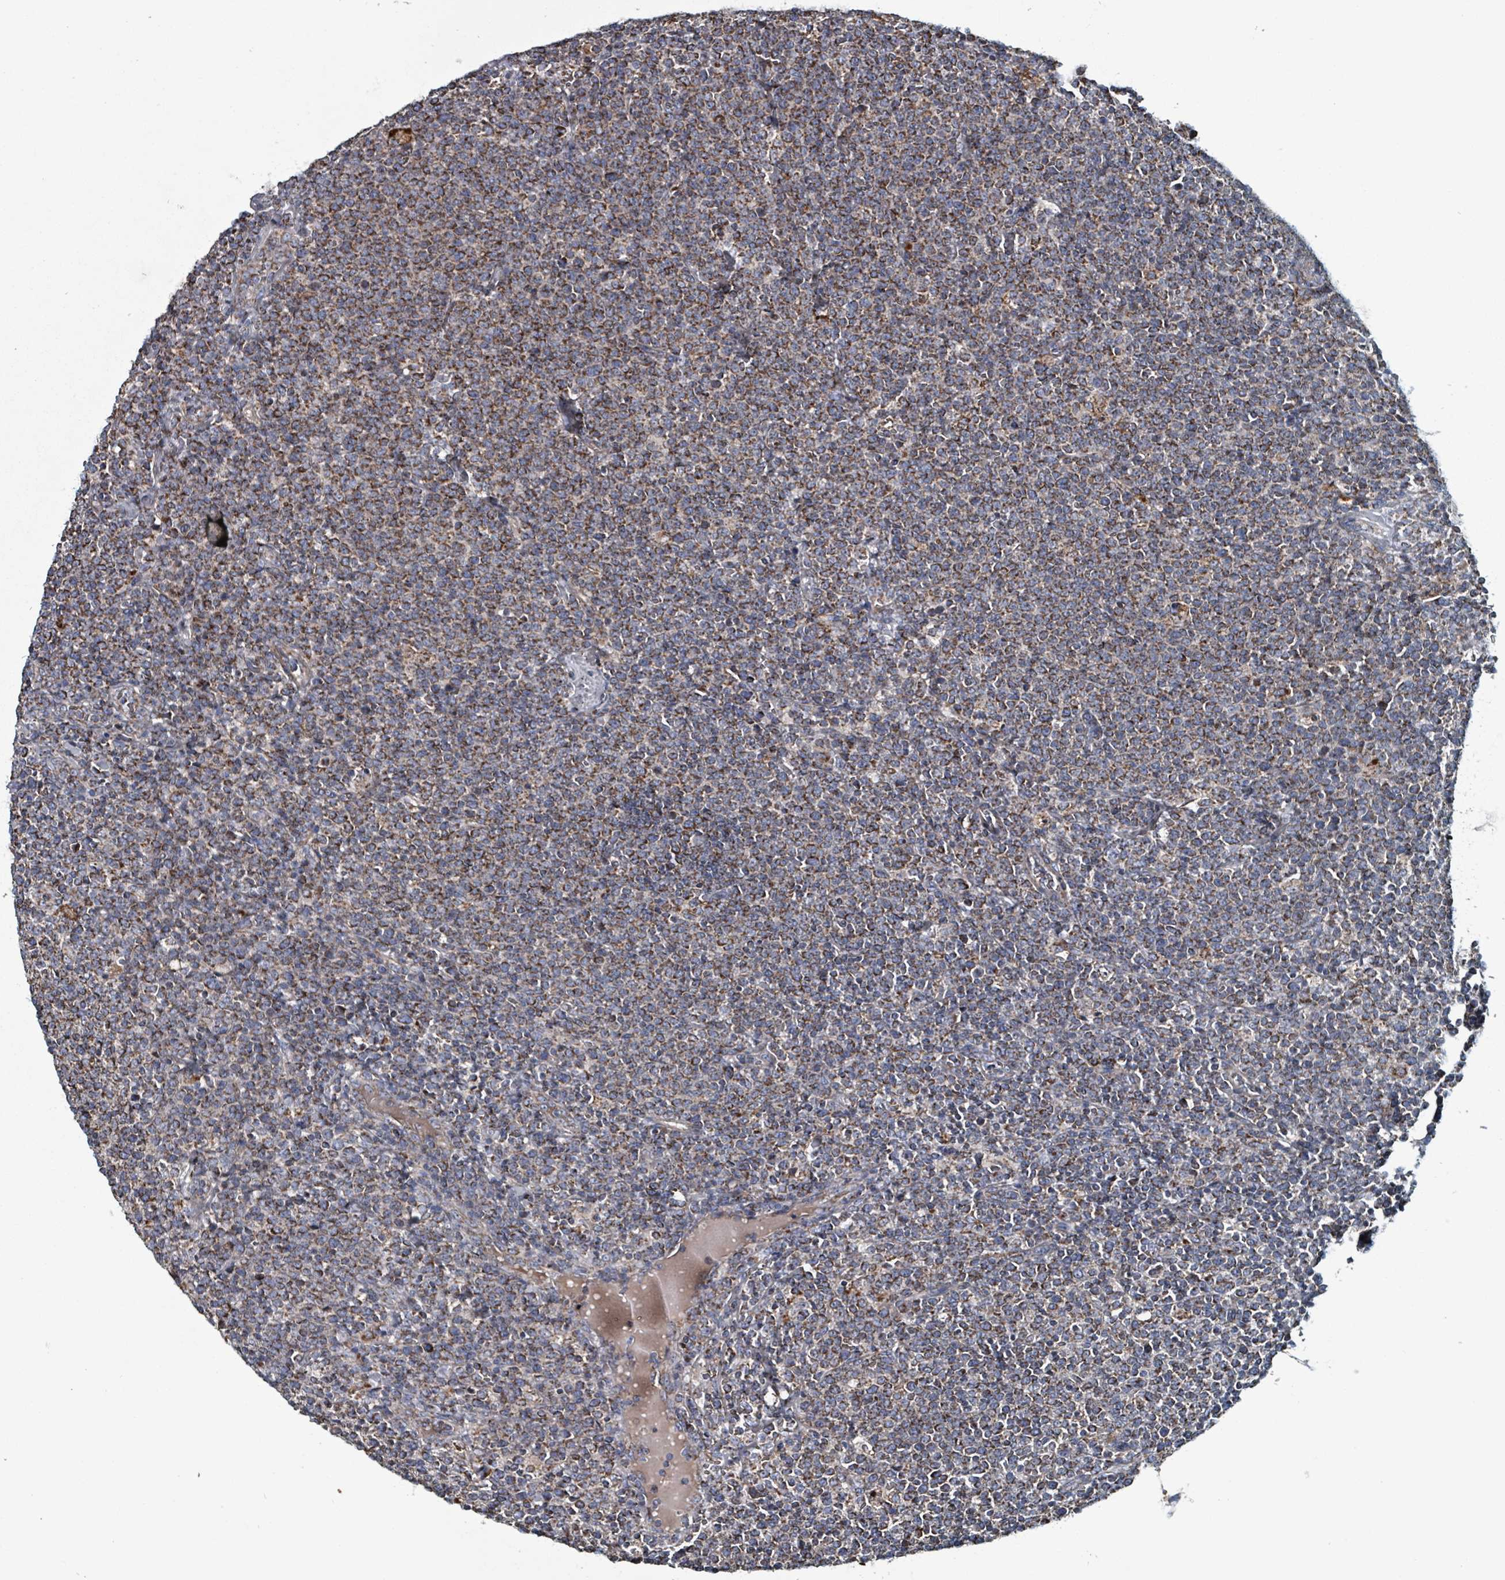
{"staining": {"intensity": "moderate", "quantity": ">75%", "location": "cytoplasmic/membranous"}, "tissue": "lymphoma", "cell_type": "Tumor cells", "image_type": "cancer", "snomed": [{"axis": "morphology", "description": "Malignant lymphoma, non-Hodgkin's type, High grade"}, {"axis": "topography", "description": "Lymph node"}], "caption": "High-grade malignant lymphoma, non-Hodgkin's type tissue exhibits moderate cytoplasmic/membranous positivity in approximately >75% of tumor cells (Stains: DAB in brown, nuclei in blue, Microscopy: brightfield microscopy at high magnification).", "gene": "ABHD18", "patient": {"sex": "male", "age": 61}}